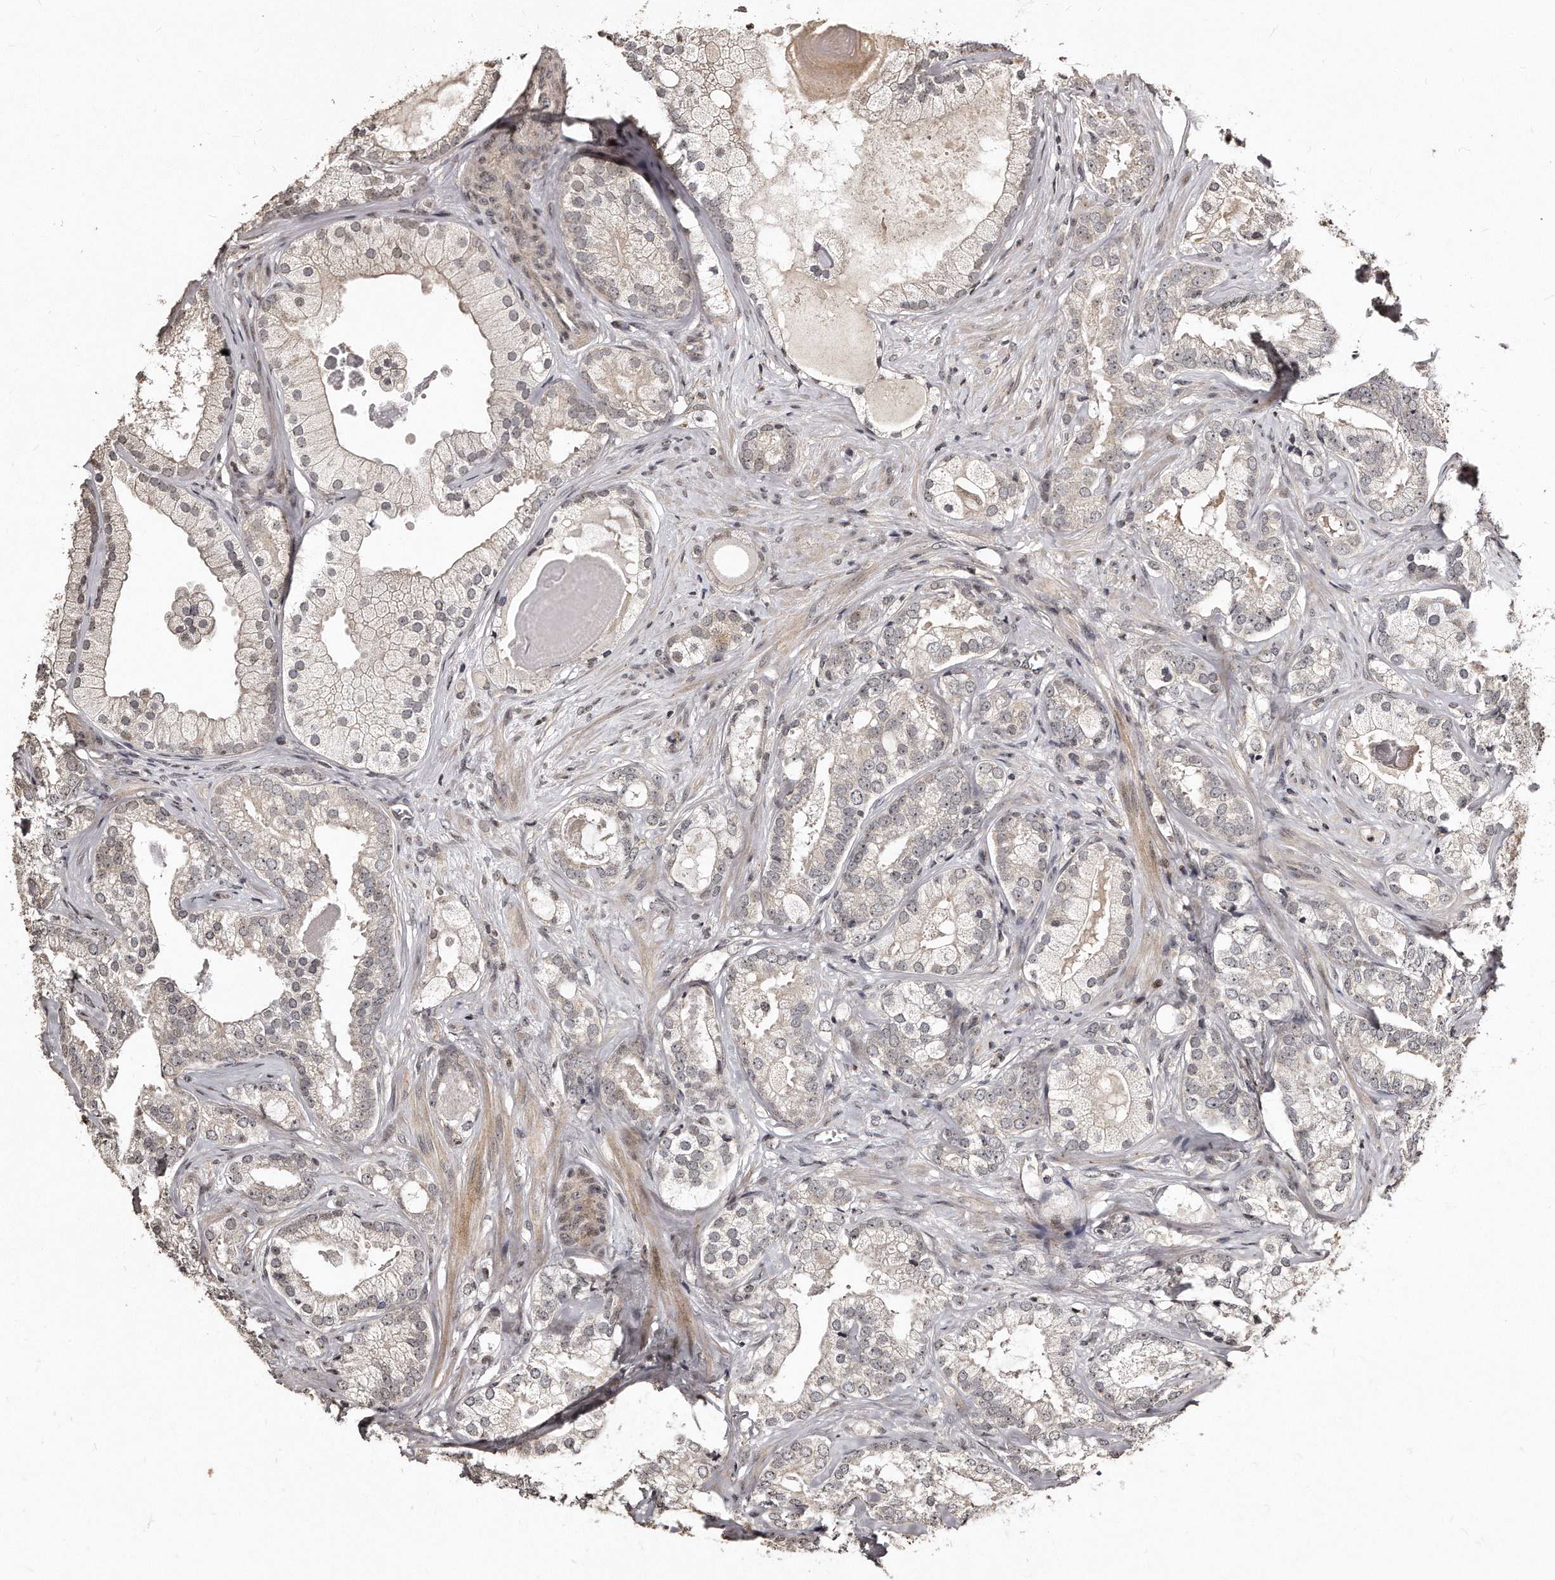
{"staining": {"intensity": "negative", "quantity": "none", "location": "none"}, "tissue": "prostate cancer", "cell_type": "Tumor cells", "image_type": "cancer", "snomed": [{"axis": "morphology", "description": "Normal morphology"}, {"axis": "morphology", "description": "Adenocarcinoma, Low grade"}, {"axis": "topography", "description": "Prostate"}], "caption": "This is an immunohistochemistry micrograph of human prostate low-grade adenocarcinoma. There is no expression in tumor cells.", "gene": "TSHR", "patient": {"sex": "male", "age": 72}}